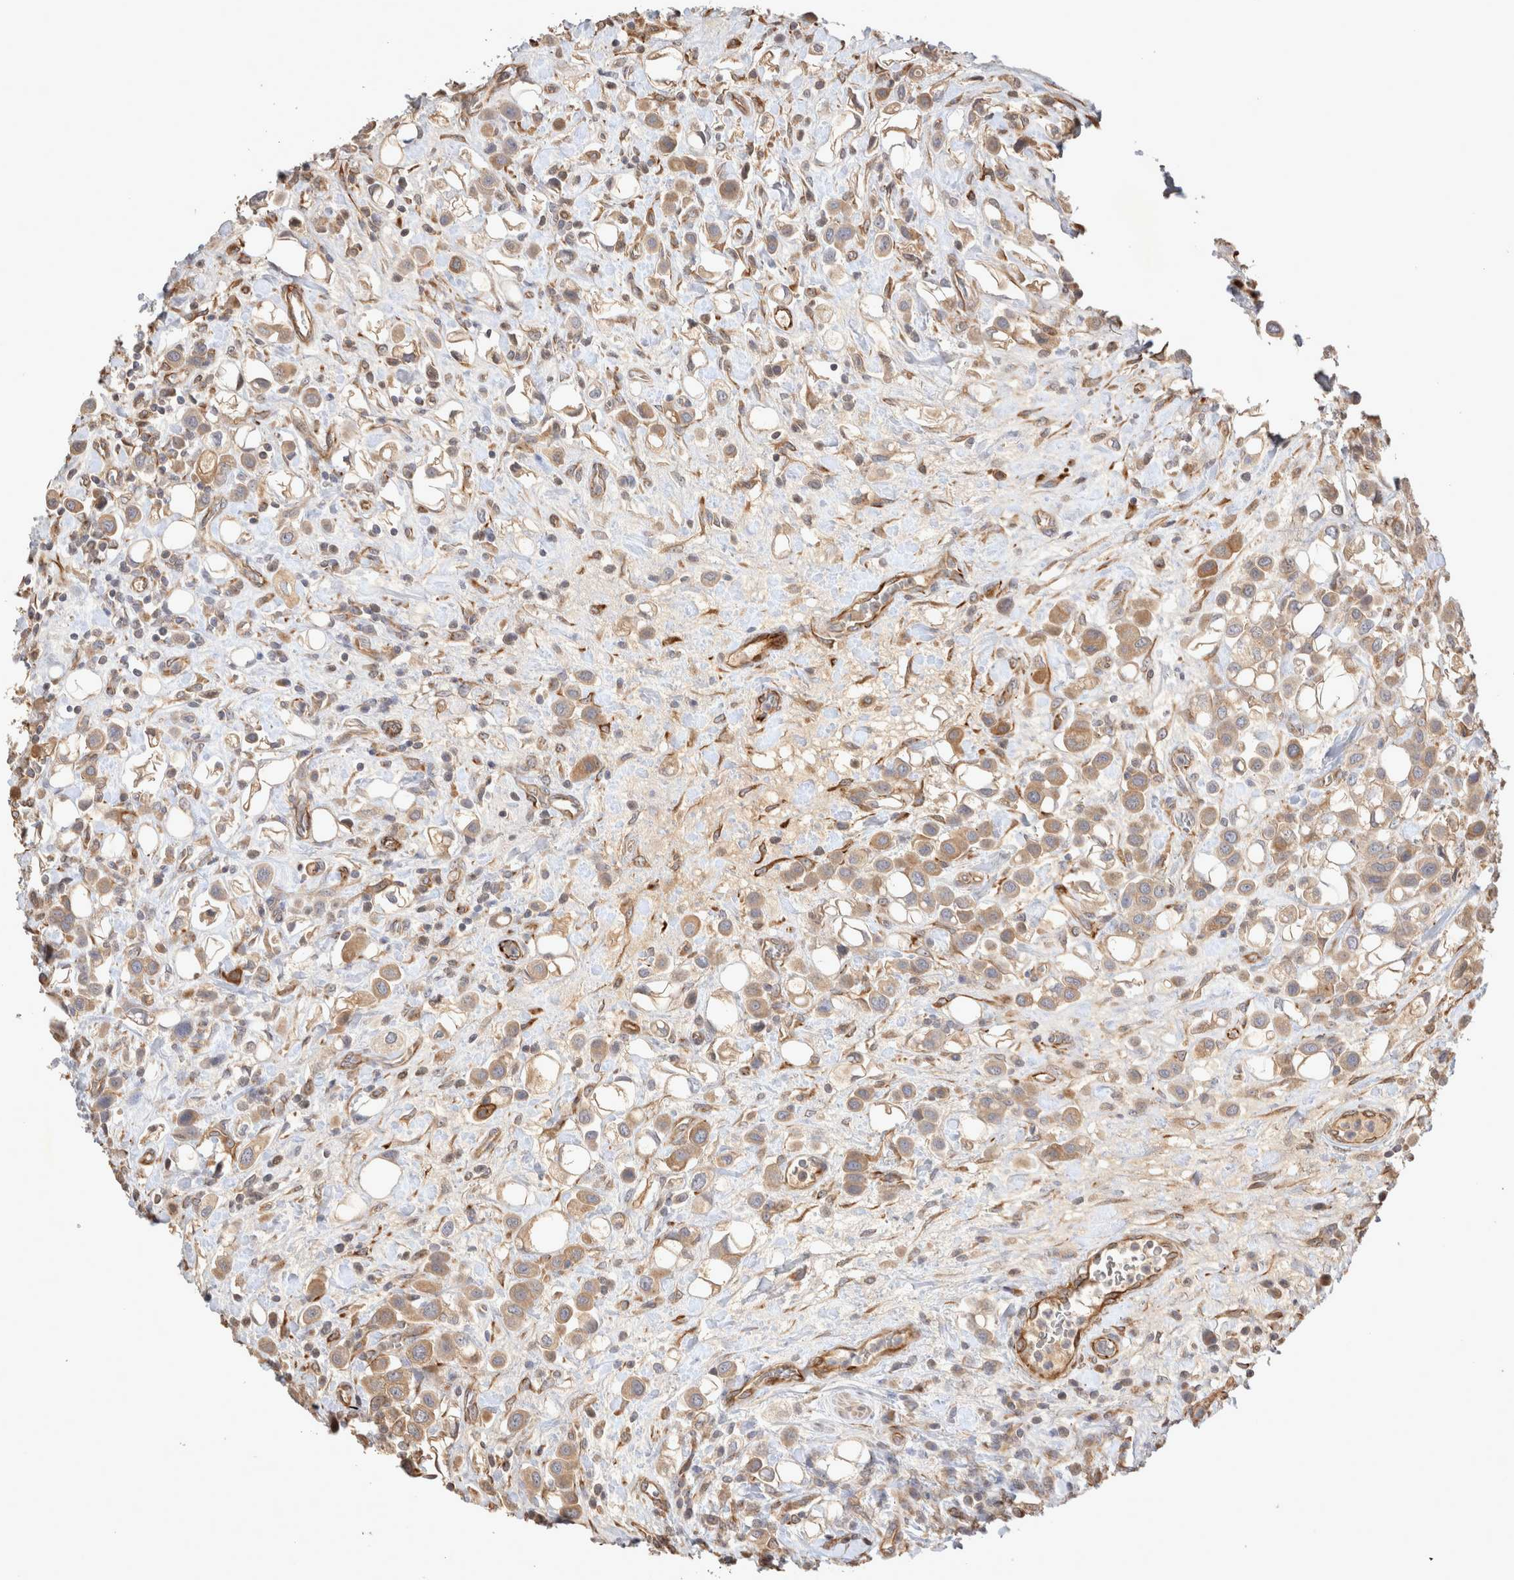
{"staining": {"intensity": "weak", "quantity": ">75%", "location": "cytoplasmic/membranous"}, "tissue": "urothelial cancer", "cell_type": "Tumor cells", "image_type": "cancer", "snomed": [{"axis": "morphology", "description": "Urothelial carcinoma, High grade"}, {"axis": "topography", "description": "Urinary bladder"}], "caption": "Brown immunohistochemical staining in urothelial cancer exhibits weak cytoplasmic/membranous positivity in approximately >75% of tumor cells. The protein of interest is stained brown, and the nuclei are stained in blue (DAB IHC with brightfield microscopy, high magnification).", "gene": "NMU", "patient": {"sex": "male", "age": 50}}